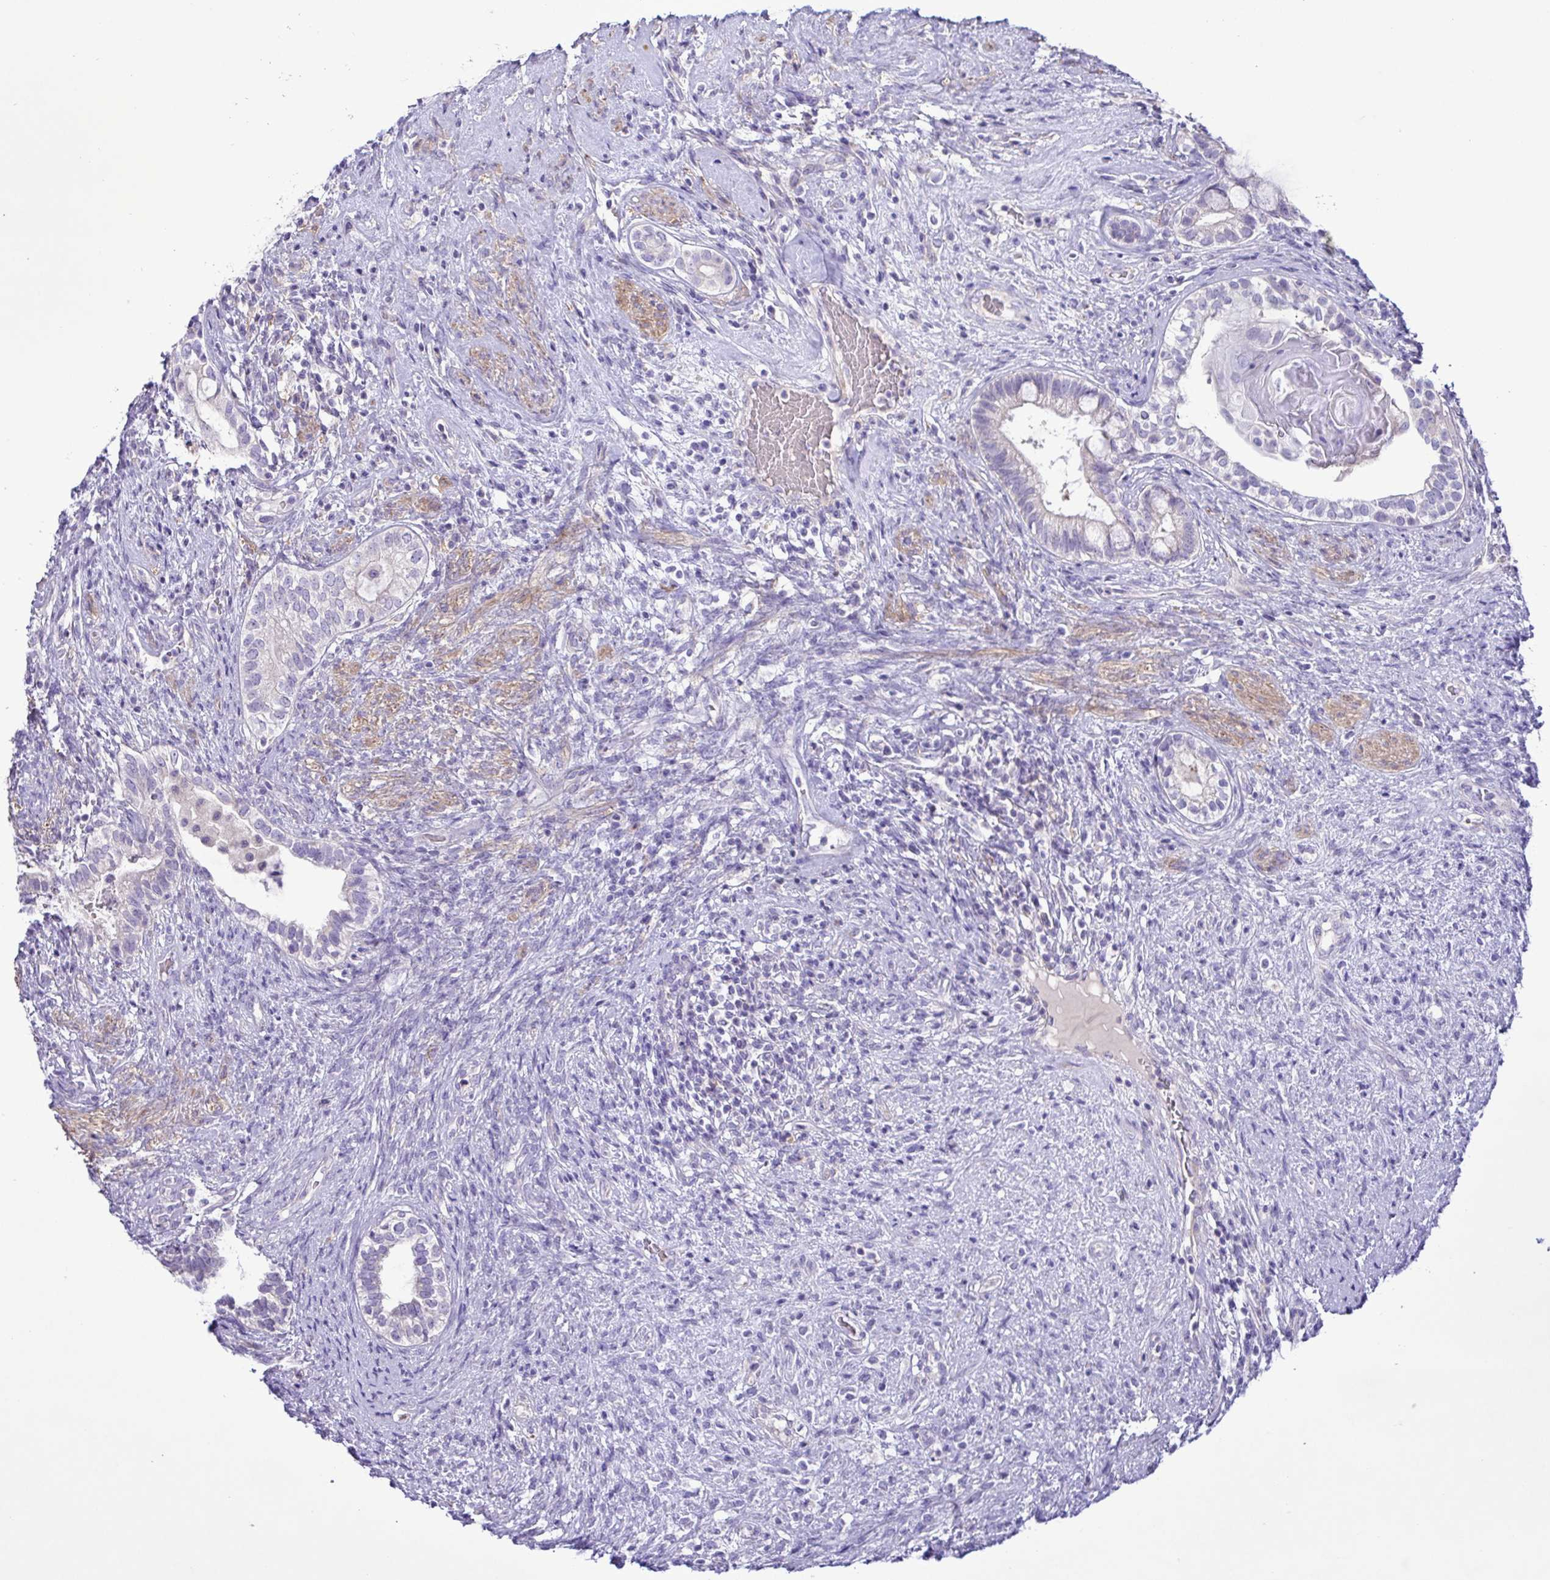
{"staining": {"intensity": "negative", "quantity": "none", "location": "none"}, "tissue": "testis cancer", "cell_type": "Tumor cells", "image_type": "cancer", "snomed": [{"axis": "morphology", "description": "Seminoma, NOS"}, {"axis": "morphology", "description": "Carcinoma, Embryonal, NOS"}, {"axis": "topography", "description": "Testis"}], "caption": "Protein analysis of embryonal carcinoma (testis) exhibits no significant staining in tumor cells.", "gene": "FAM86B1", "patient": {"sex": "male", "age": 41}}